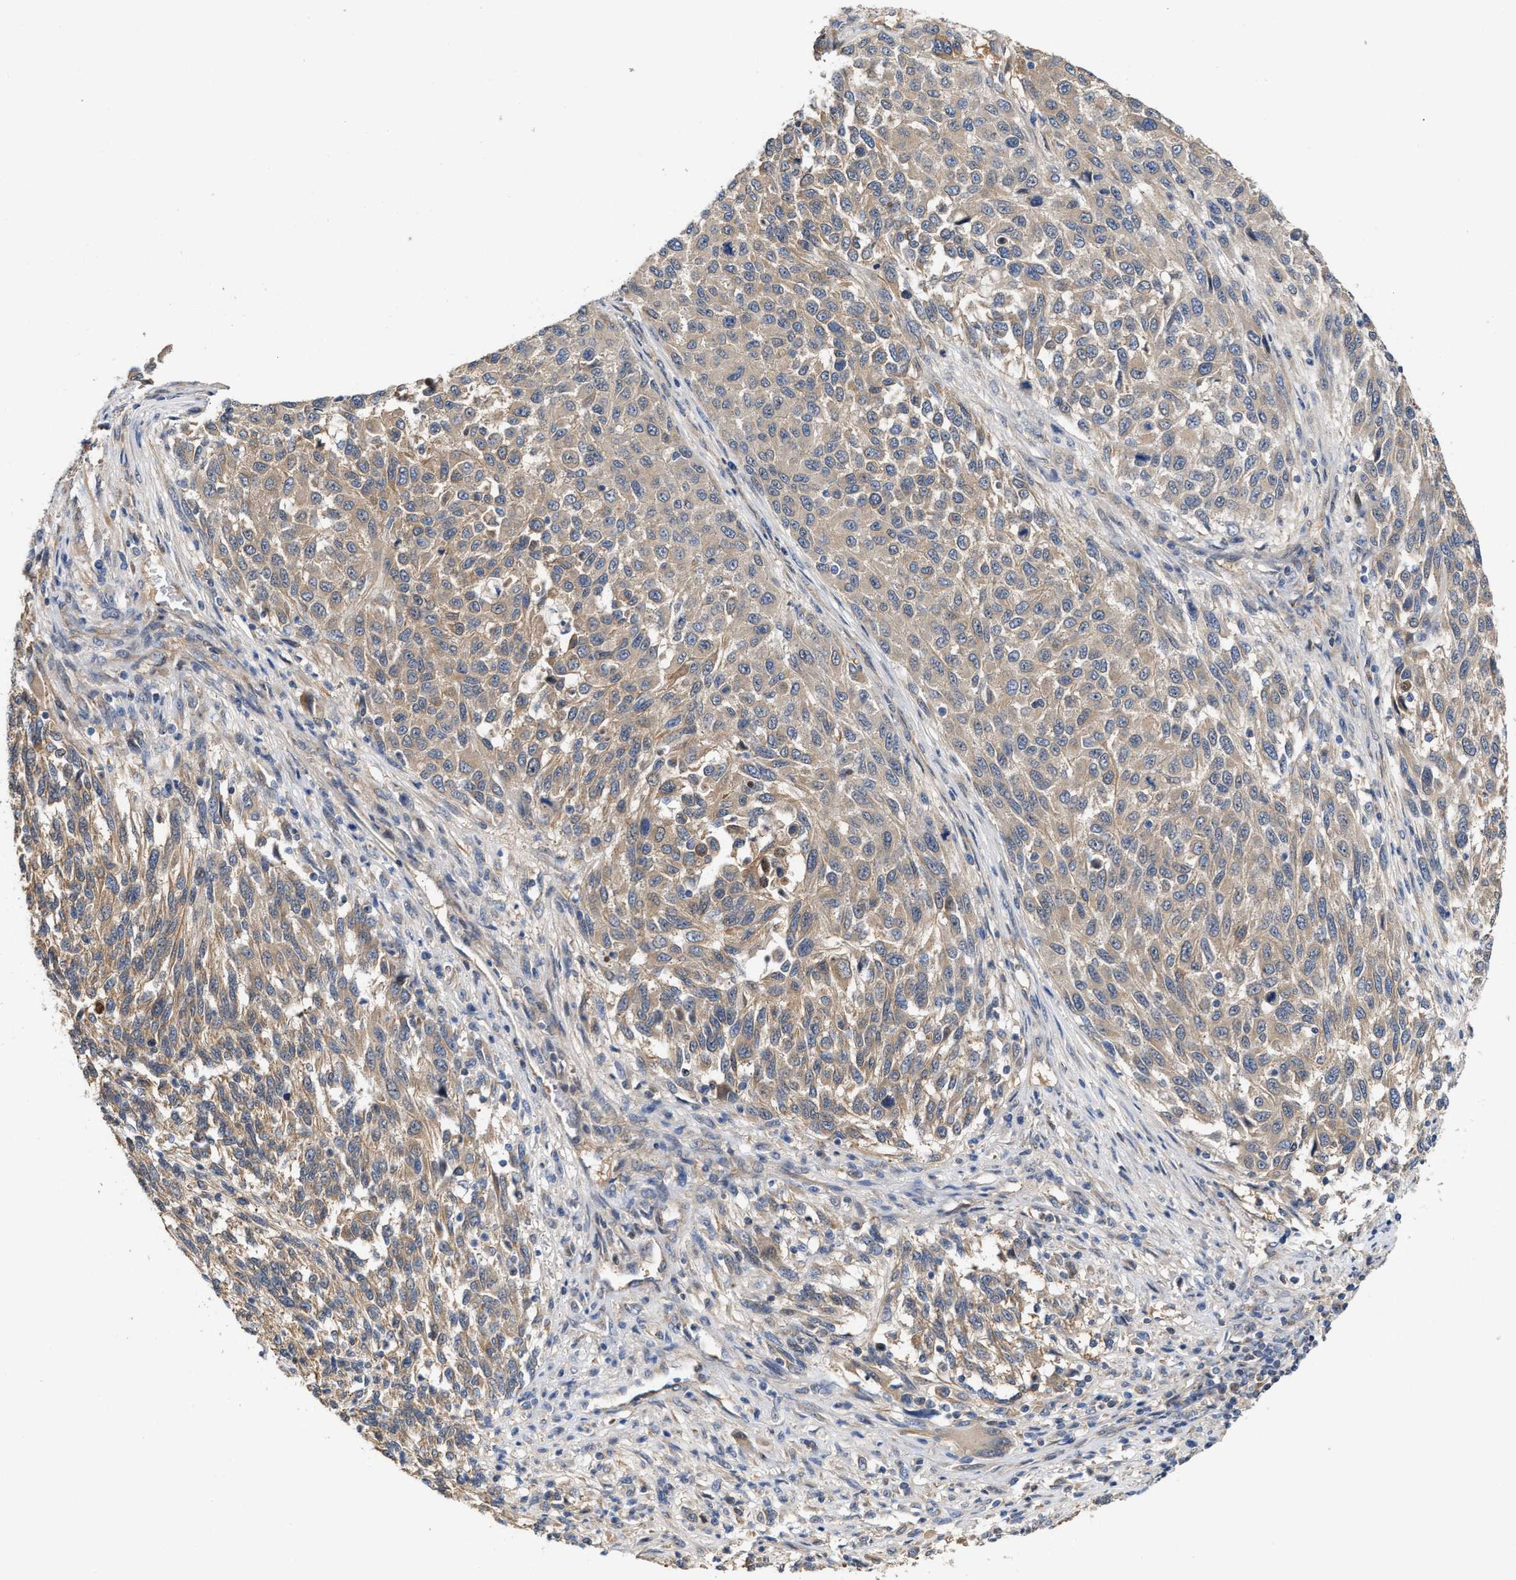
{"staining": {"intensity": "weak", "quantity": ">75%", "location": "cytoplasmic/membranous"}, "tissue": "melanoma", "cell_type": "Tumor cells", "image_type": "cancer", "snomed": [{"axis": "morphology", "description": "Malignant melanoma, Metastatic site"}, {"axis": "topography", "description": "Lymph node"}], "caption": "DAB (3,3'-diaminobenzidine) immunohistochemical staining of human malignant melanoma (metastatic site) displays weak cytoplasmic/membranous protein expression in approximately >75% of tumor cells. The staining is performed using DAB (3,3'-diaminobenzidine) brown chromogen to label protein expression. The nuclei are counter-stained blue using hematoxylin.", "gene": "BBLN", "patient": {"sex": "male", "age": 61}}